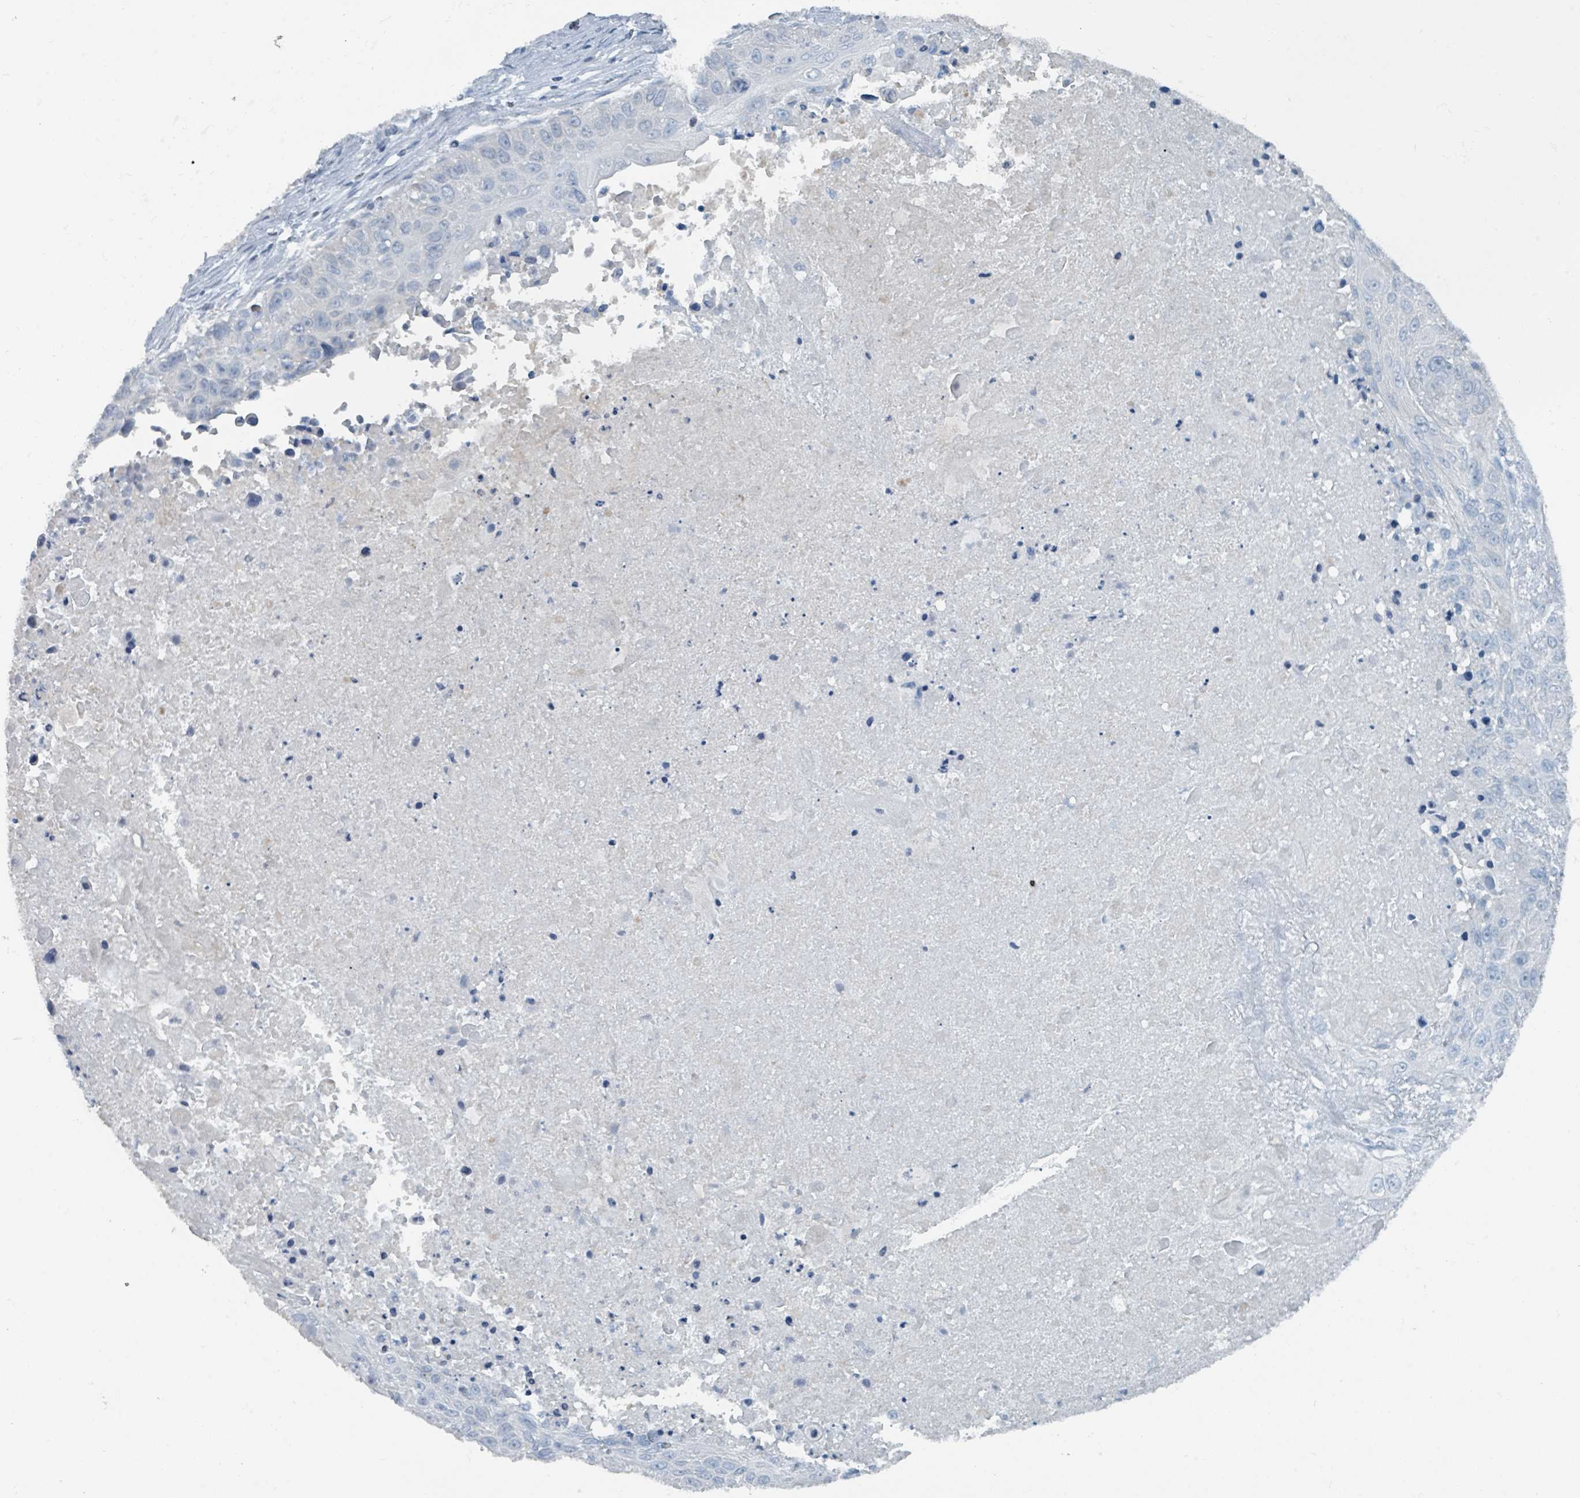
{"staining": {"intensity": "negative", "quantity": "none", "location": "none"}, "tissue": "lung cancer", "cell_type": "Tumor cells", "image_type": "cancer", "snomed": [{"axis": "morphology", "description": "Squamous cell carcinoma, NOS"}, {"axis": "topography", "description": "Lung"}], "caption": "Tumor cells show no significant expression in lung cancer. (Brightfield microscopy of DAB IHC at high magnification).", "gene": "GAMT", "patient": {"sex": "male", "age": 66}}